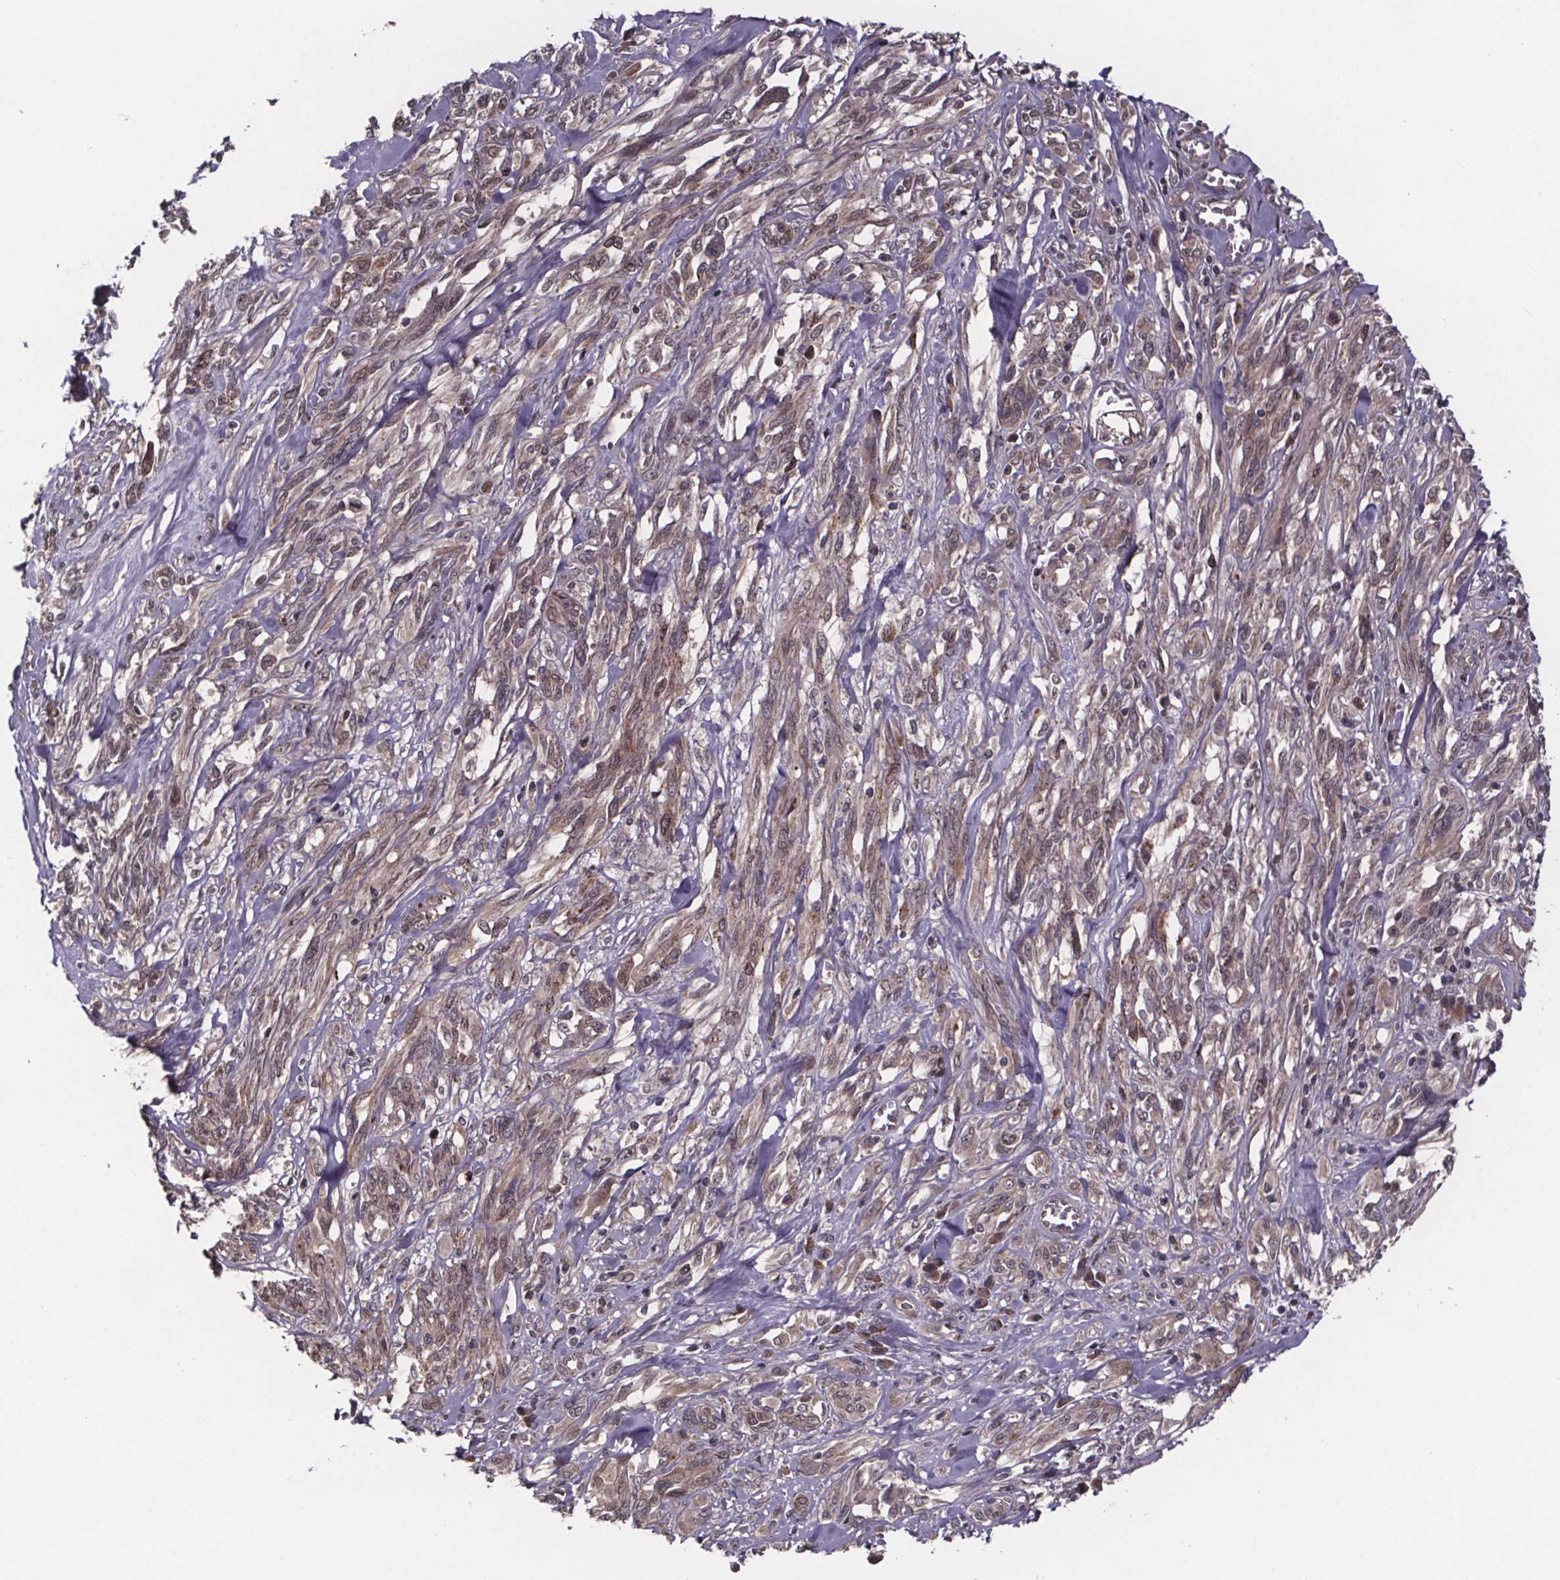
{"staining": {"intensity": "weak", "quantity": ">75%", "location": "cytoplasmic/membranous"}, "tissue": "melanoma", "cell_type": "Tumor cells", "image_type": "cancer", "snomed": [{"axis": "morphology", "description": "Malignant melanoma, NOS"}, {"axis": "topography", "description": "Skin"}], "caption": "A photomicrograph of human melanoma stained for a protein exhibits weak cytoplasmic/membranous brown staining in tumor cells.", "gene": "SAT1", "patient": {"sex": "female", "age": 91}}